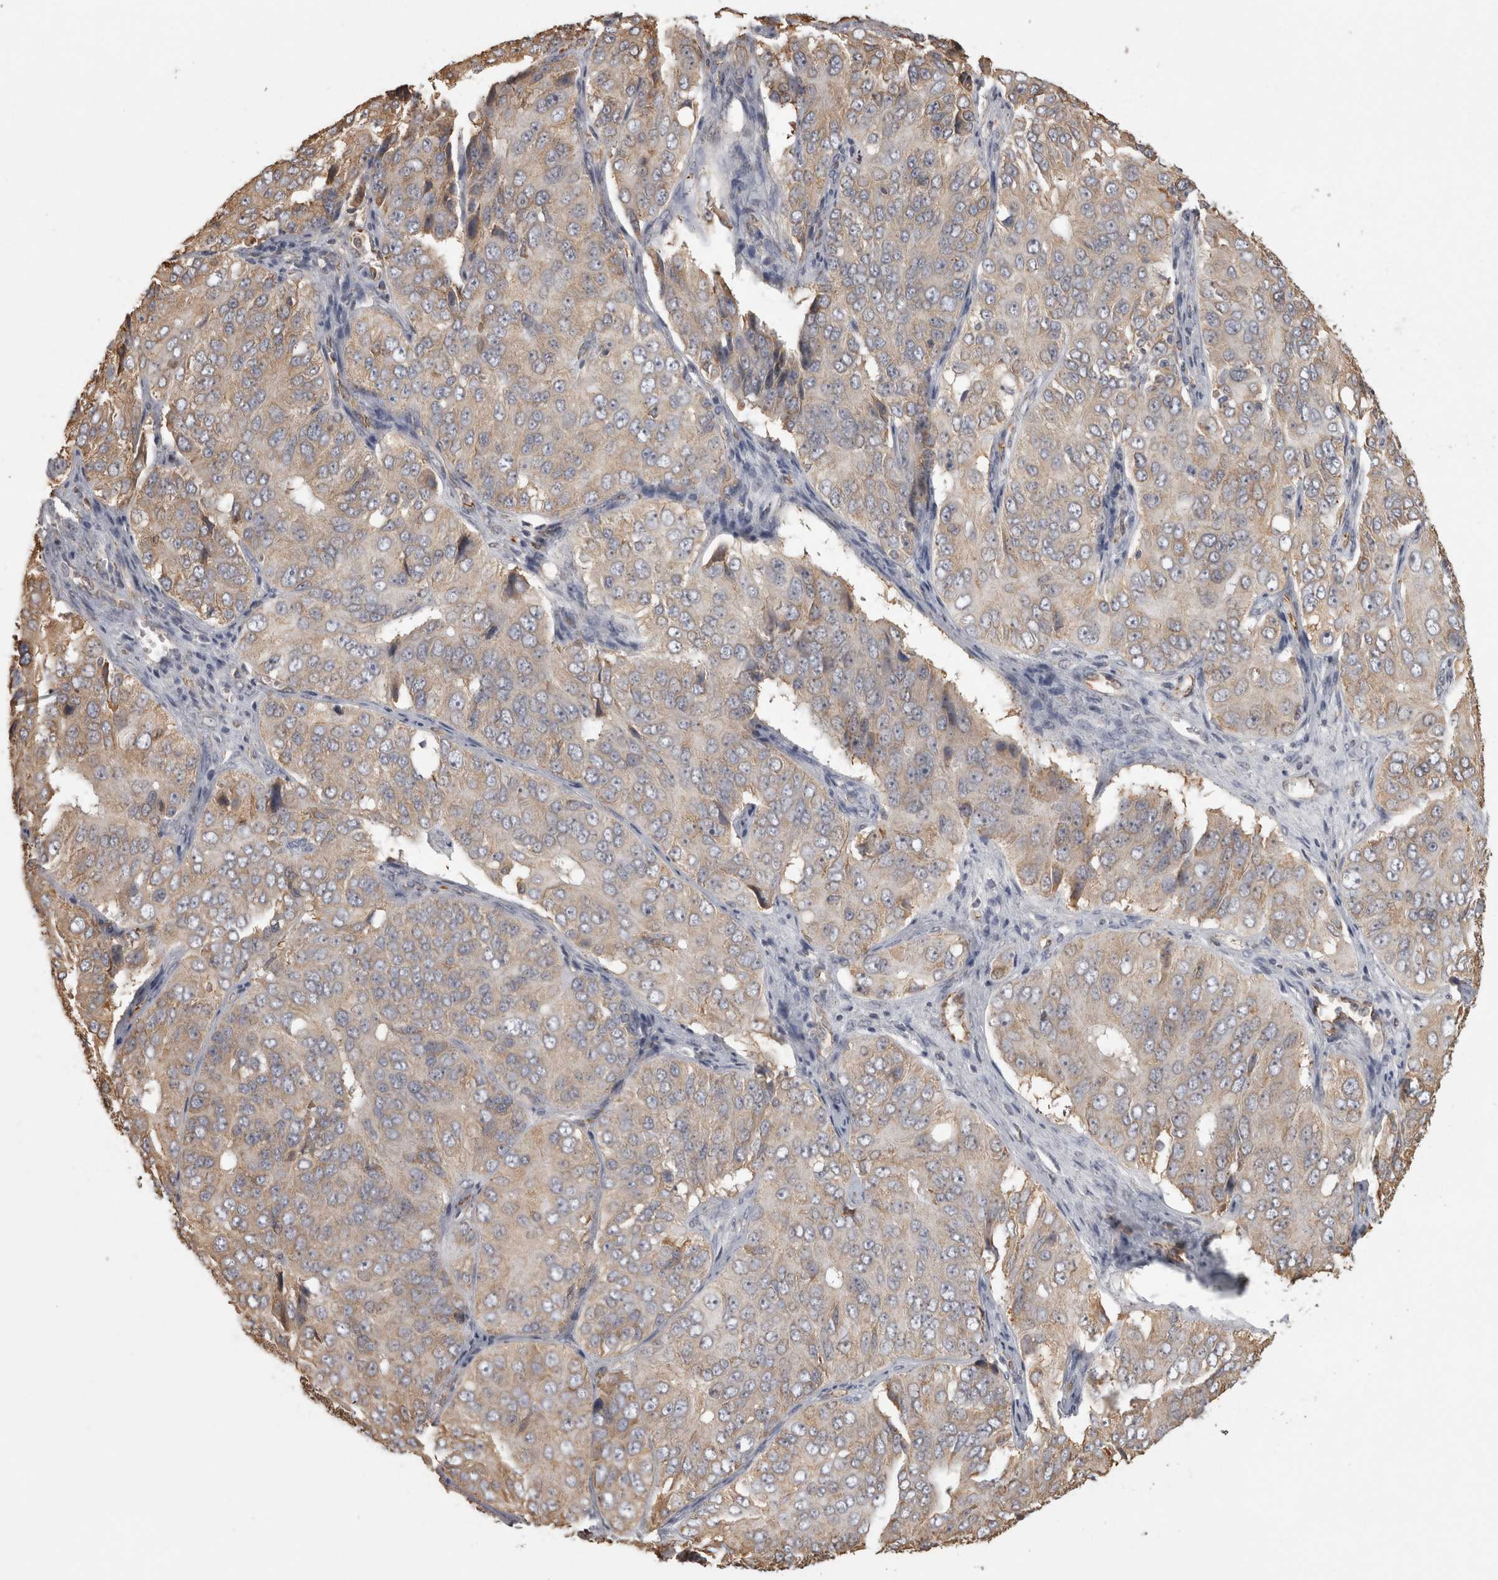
{"staining": {"intensity": "weak", "quantity": "25%-75%", "location": "cytoplasmic/membranous"}, "tissue": "ovarian cancer", "cell_type": "Tumor cells", "image_type": "cancer", "snomed": [{"axis": "morphology", "description": "Carcinoma, endometroid"}, {"axis": "topography", "description": "Ovary"}], "caption": "Approximately 25%-75% of tumor cells in human ovarian cancer (endometroid carcinoma) show weak cytoplasmic/membranous protein staining as visualized by brown immunohistochemical staining.", "gene": "PON2", "patient": {"sex": "female", "age": 51}}